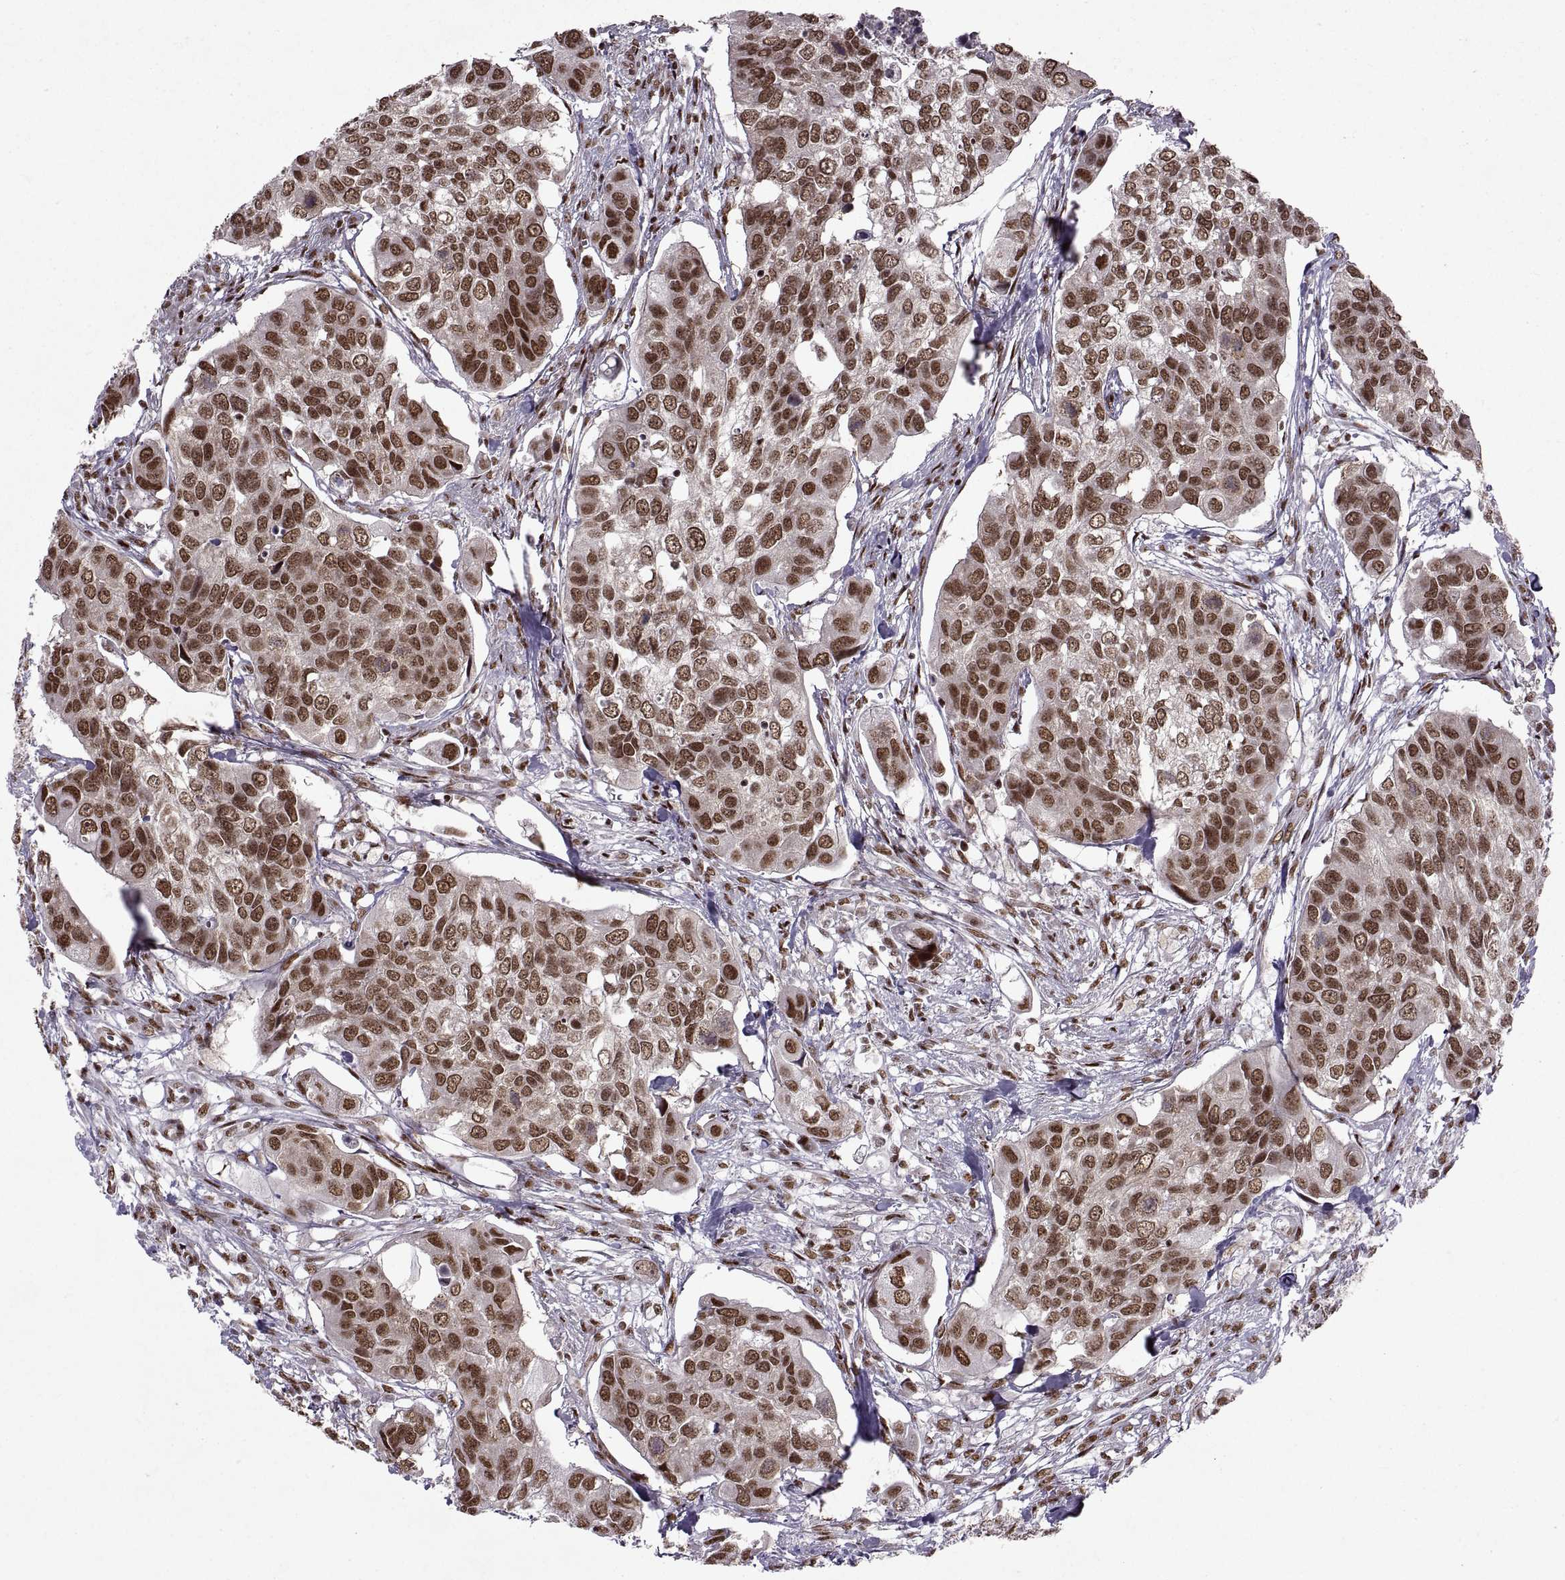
{"staining": {"intensity": "strong", "quantity": ">75%", "location": "nuclear"}, "tissue": "urothelial cancer", "cell_type": "Tumor cells", "image_type": "cancer", "snomed": [{"axis": "morphology", "description": "Urothelial carcinoma, High grade"}, {"axis": "topography", "description": "Urinary bladder"}], "caption": "The photomicrograph reveals staining of high-grade urothelial carcinoma, revealing strong nuclear protein positivity (brown color) within tumor cells.", "gene": "MT1E", "patient": {"sex": "male", "age": 60}}